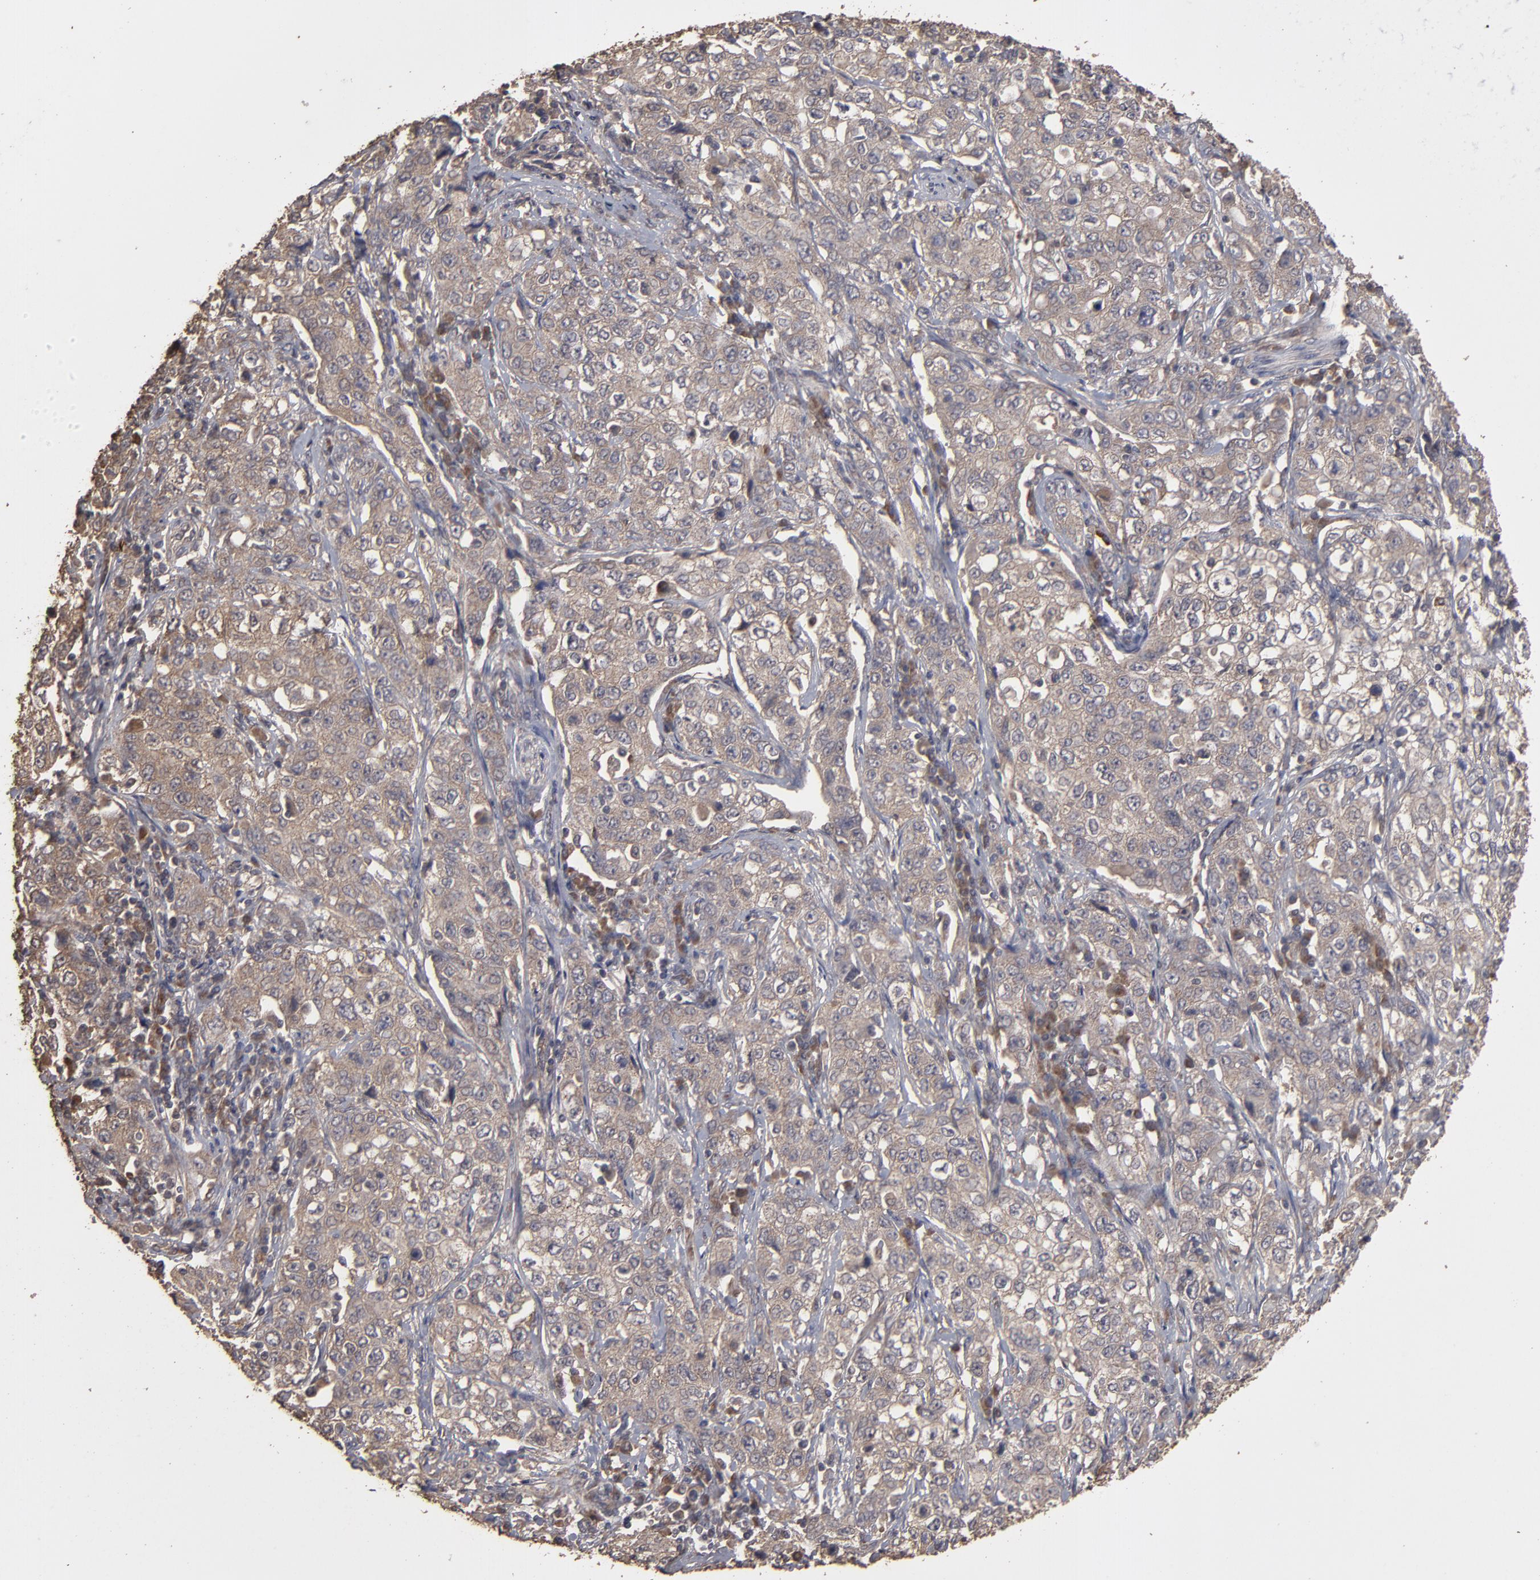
{"staining": {"intensity": "weak", "quantity": ">75%", "location": "cytoplasmic/membranous"}, "tissue": "stomach cancer", "cell_type": "Tumor cells", "image_type": "cancer", "snomed": [{"axis": "morphology", "description": "Adenocarcinoma, NOS"}, {"axis": "topography", "description": "Stomach"}], "caption": "Immunohistochemical staining of stomach cancer (adenocarcinoma) displays low levels of weak cytoplasmic/membranous protein expression in about >75% of tumor cells. Using DAB (brown) and hematoxylin (blue) stains, captured at high magnification using brightfield microscopy.", "gene": "MMP2", "patient": {"sex": "male", "age": 48}}